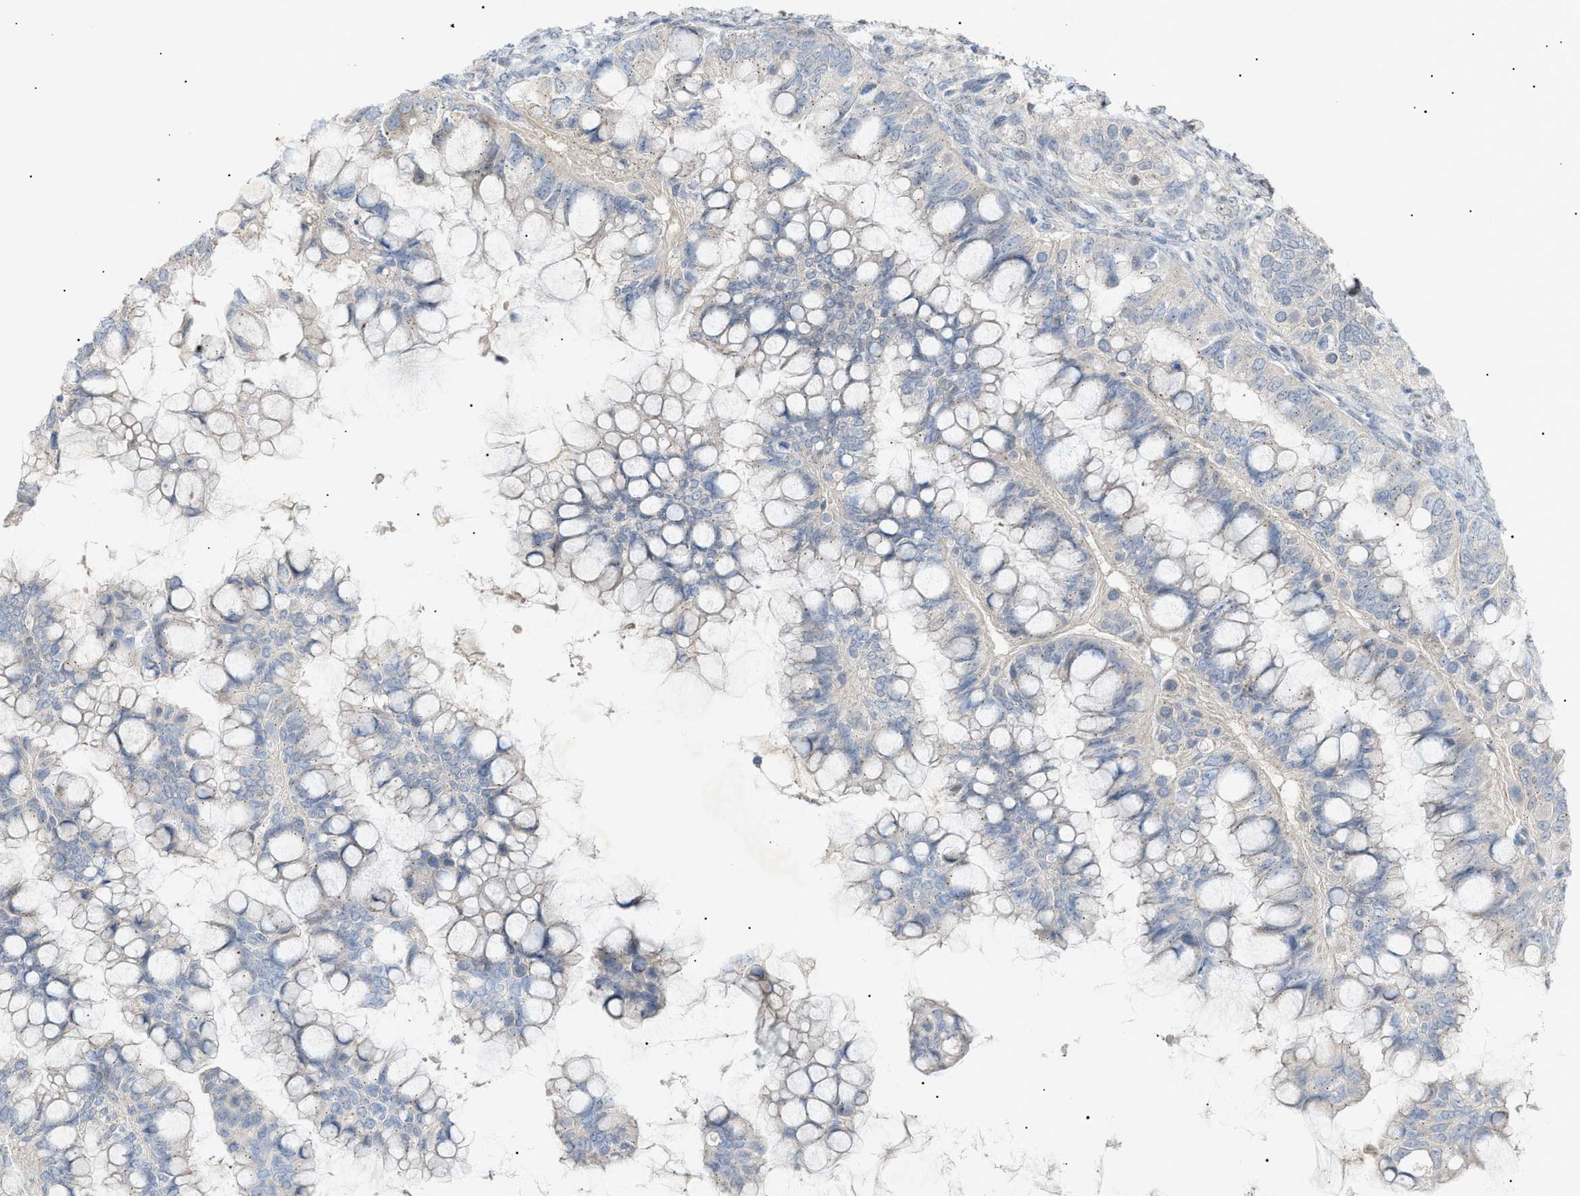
{"staining": {"intensity": "negative", "quantity": "none", "location": "none"}, "tissue": "ovarian cancer", "cell_type": "Tumor cells", "image_type": "cancer", "snomed": [{"axis": "morphology", "description": "Cystadenocarcinoma, mucinous, NOS"}, {"axis": "topography", "description": "Ovary"}], "caption": "Immunohistochemistry (IHC) of human ovarian mucinous cystadenocarcinoma displays no expression in tumor cells.", "gene": "SLC25A31", "patient": {"sex": "female", "age": 80}}